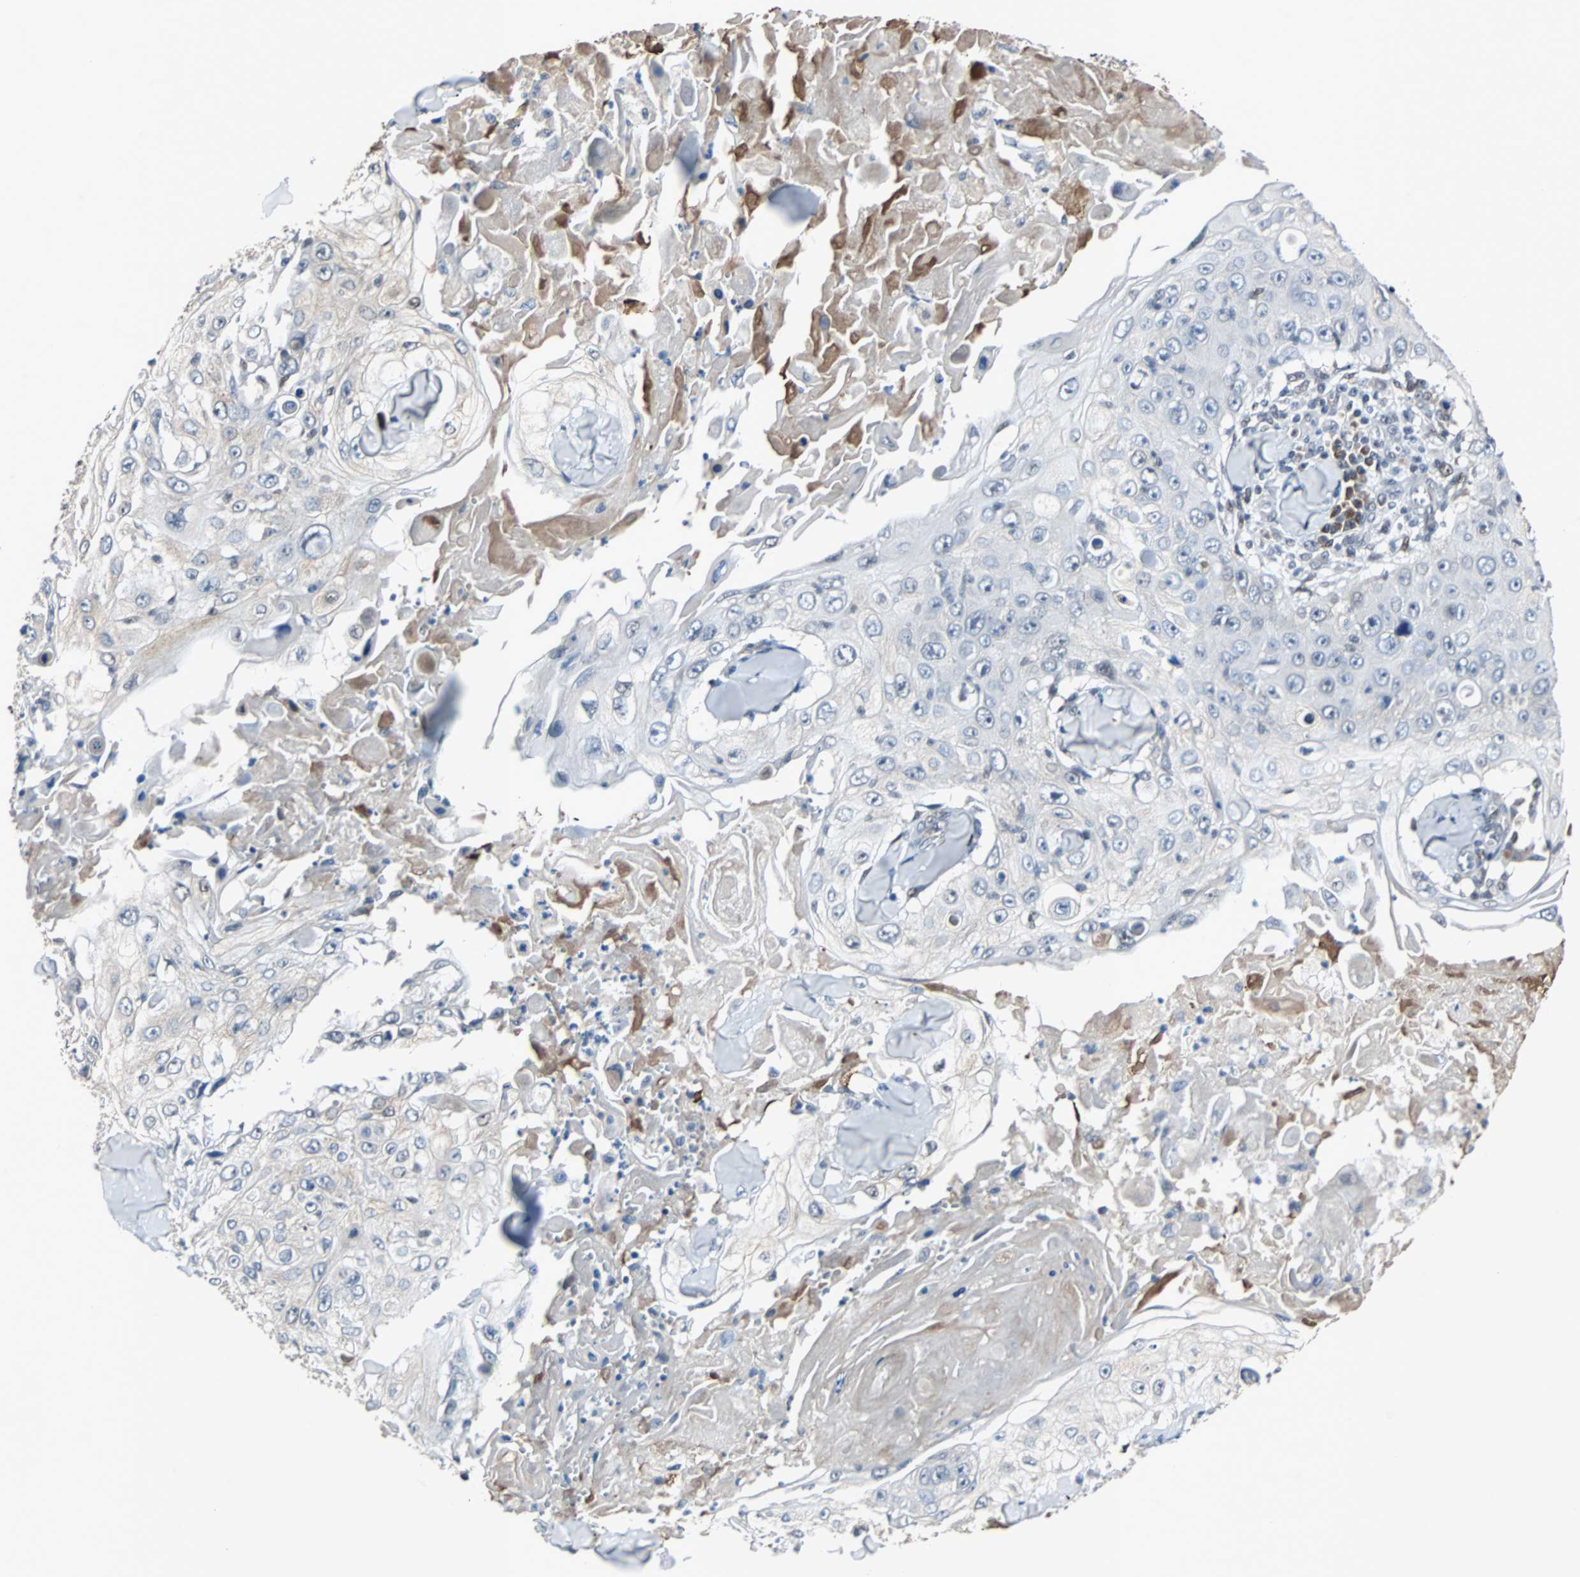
{"staining": {"intensity": "weak", "quantity": "<25%", "location": "cytoplasmic/membranous"}, "tissue": "skin cancer", "cell_type": "Tumor cells", "image_type": "cancer", "snomed": [{"axis": "morphology", "description": "Squamous cell carcinoma, NOS"}, {"axis": "topography", "description": "Skin"}], "caption": "Skin cancer (squamous cell carcinoma) was stained to show a protein in brown. There is no significant positivity in tumor cells. (IHC, brightfield microscopy, high magnification).", "gene": "ZHX2", "patient": {"sex": "male", "age": 86}}